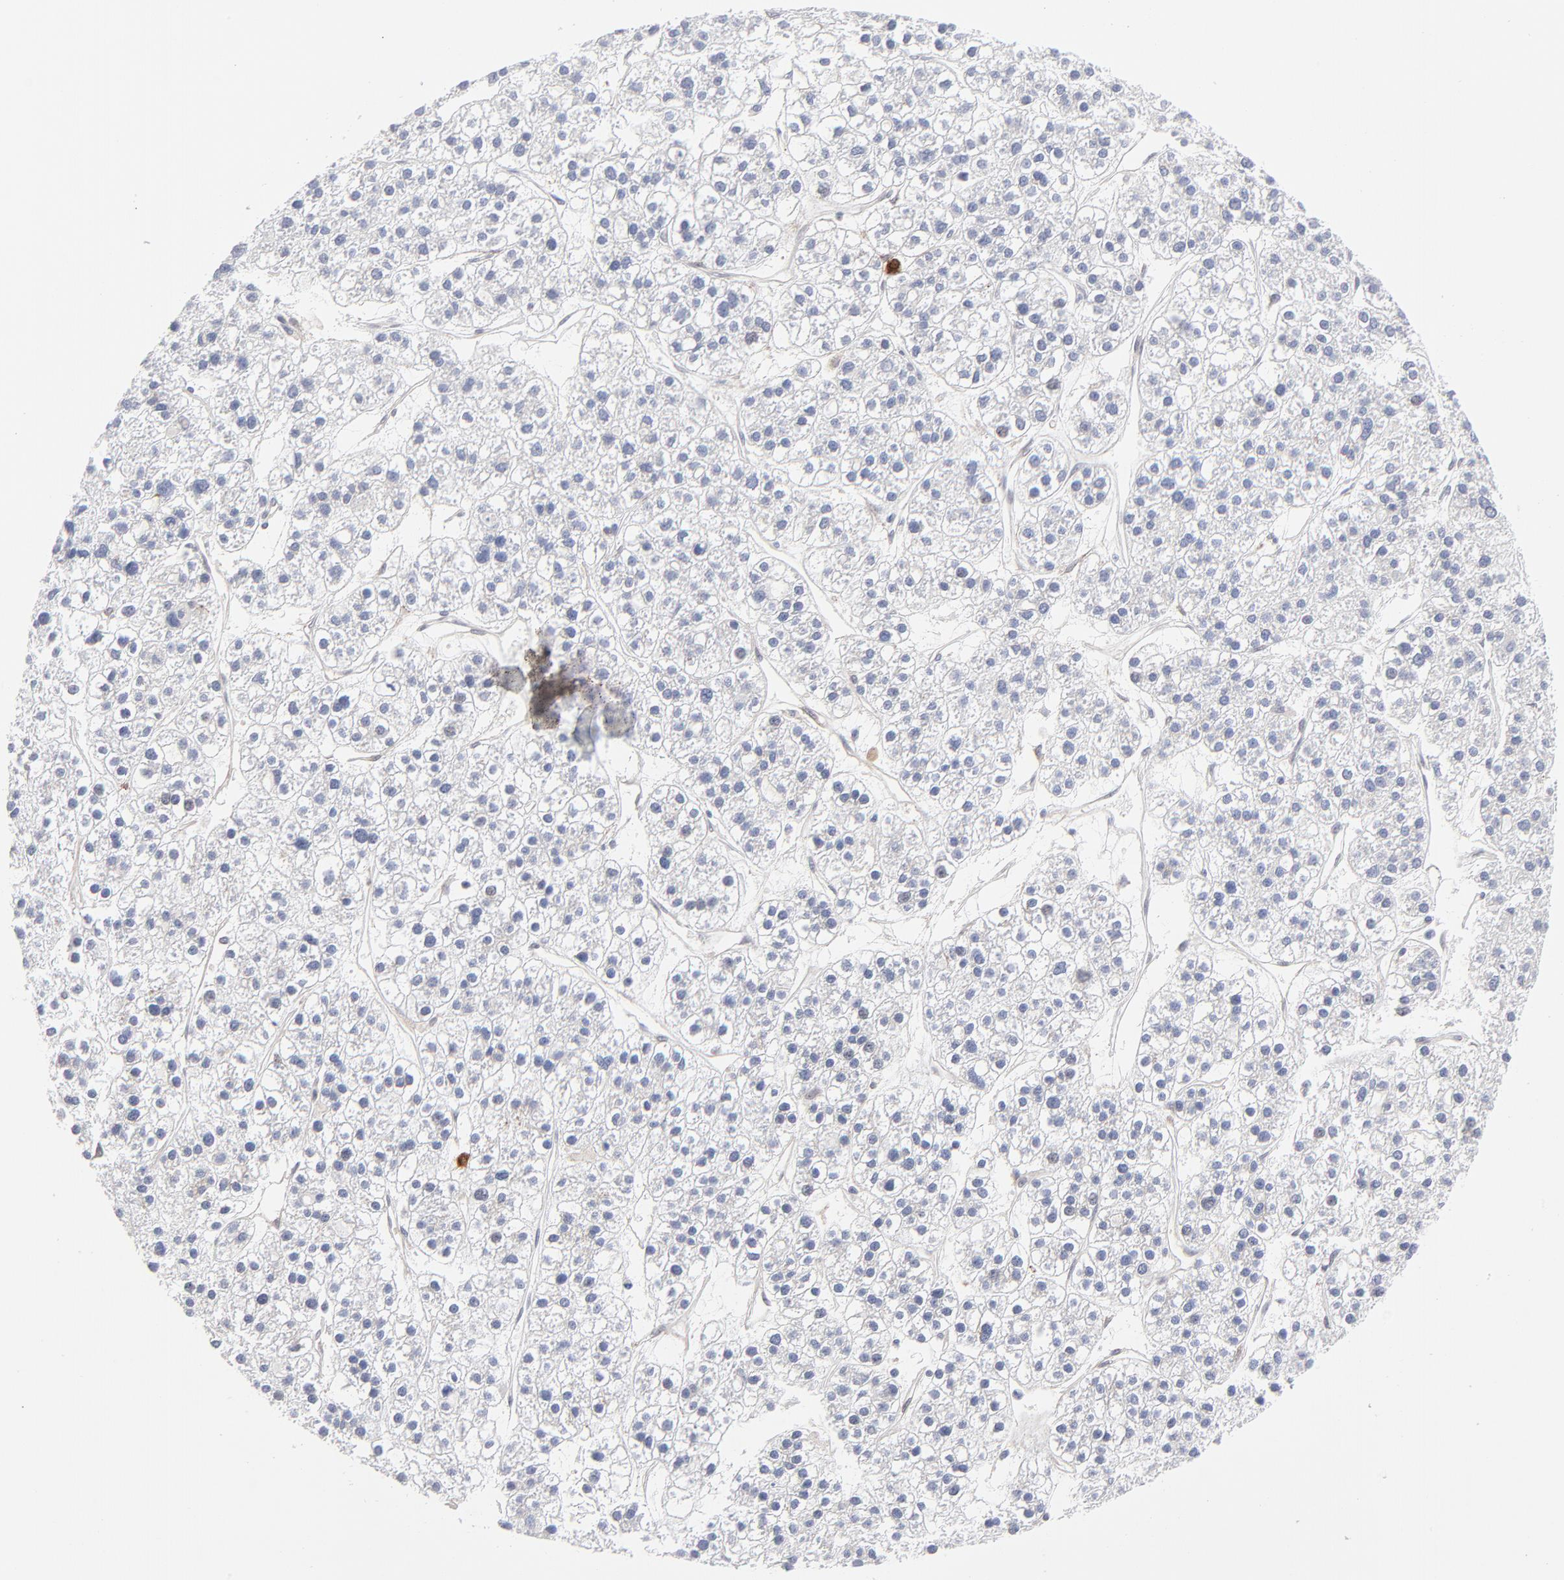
{"staining": {"intensity": "weak", "quantity": "<25%", "location": "nuclear"}, "tissue": "liver cancer", "cell_type": "Tumor cells", "image_type": "cancer", "snomed": [{"axis": "morphology", "description": "Carcinoma, Hepatocellular, NOS"}, {"axis": "topography", "description": "Liver"}], "caption": "Tumor cells are negative for protein expression in human liver hepatocellular carcinoma.", "gene": "NBN", "patient": {"sex": "female", "age": 85}}